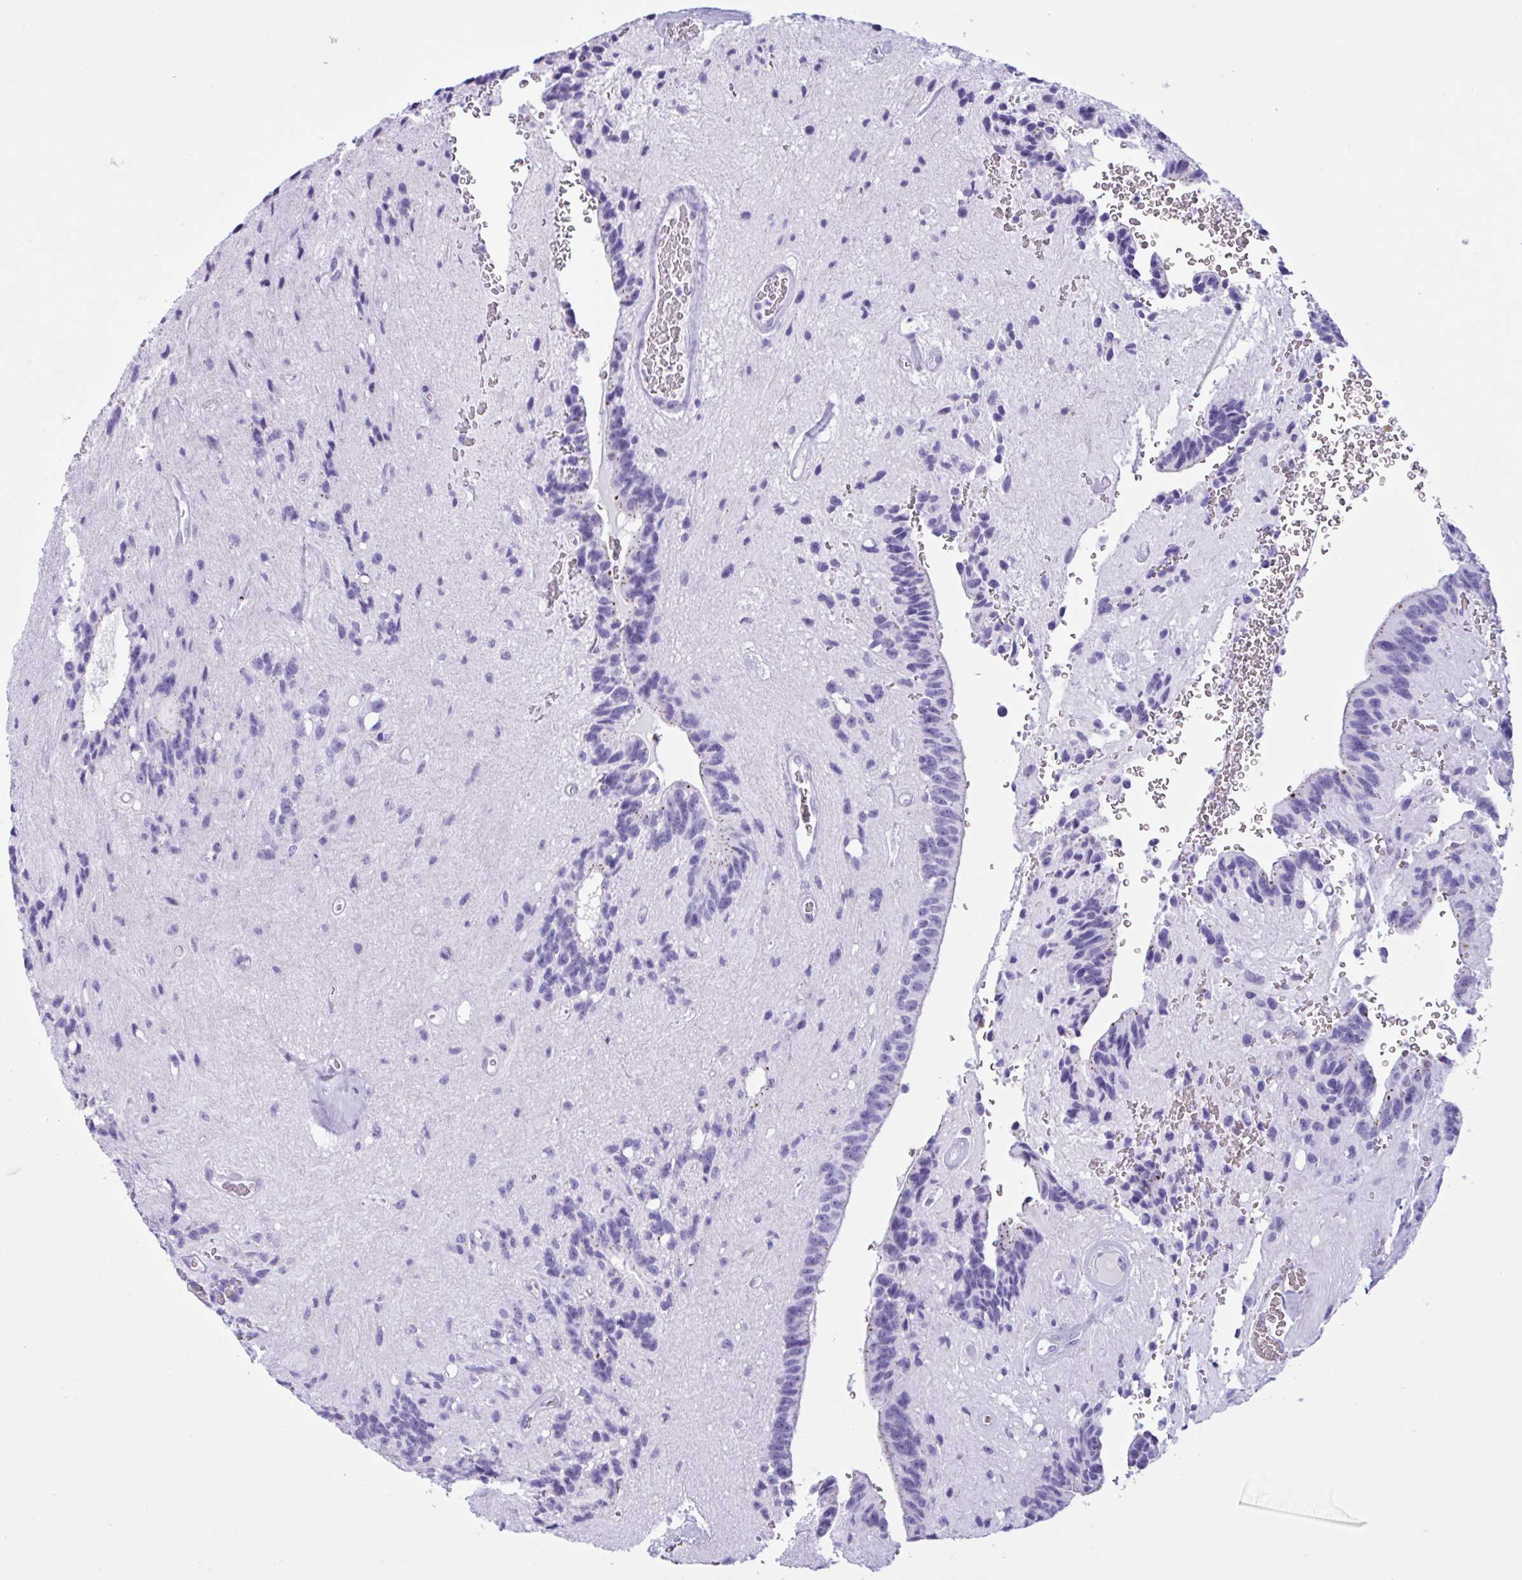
{"staining": {"intensity": "negative", "quantity": "none", "location": "none"}, "tissue": "glioma", "cell_type": "Tumor cells", "image_type": "cancer", "snomed": [{"axis": "morphology", "description": "Glioma, malignant, Low grade"}, {"axis": "topography", "description": "Brain"}], "caption": "Tumor cells are negative for brown protein staining in malignant glioma (low-grade).", "gene": "MRGPRG", "patient": {"sex": "male", "age": 31}}